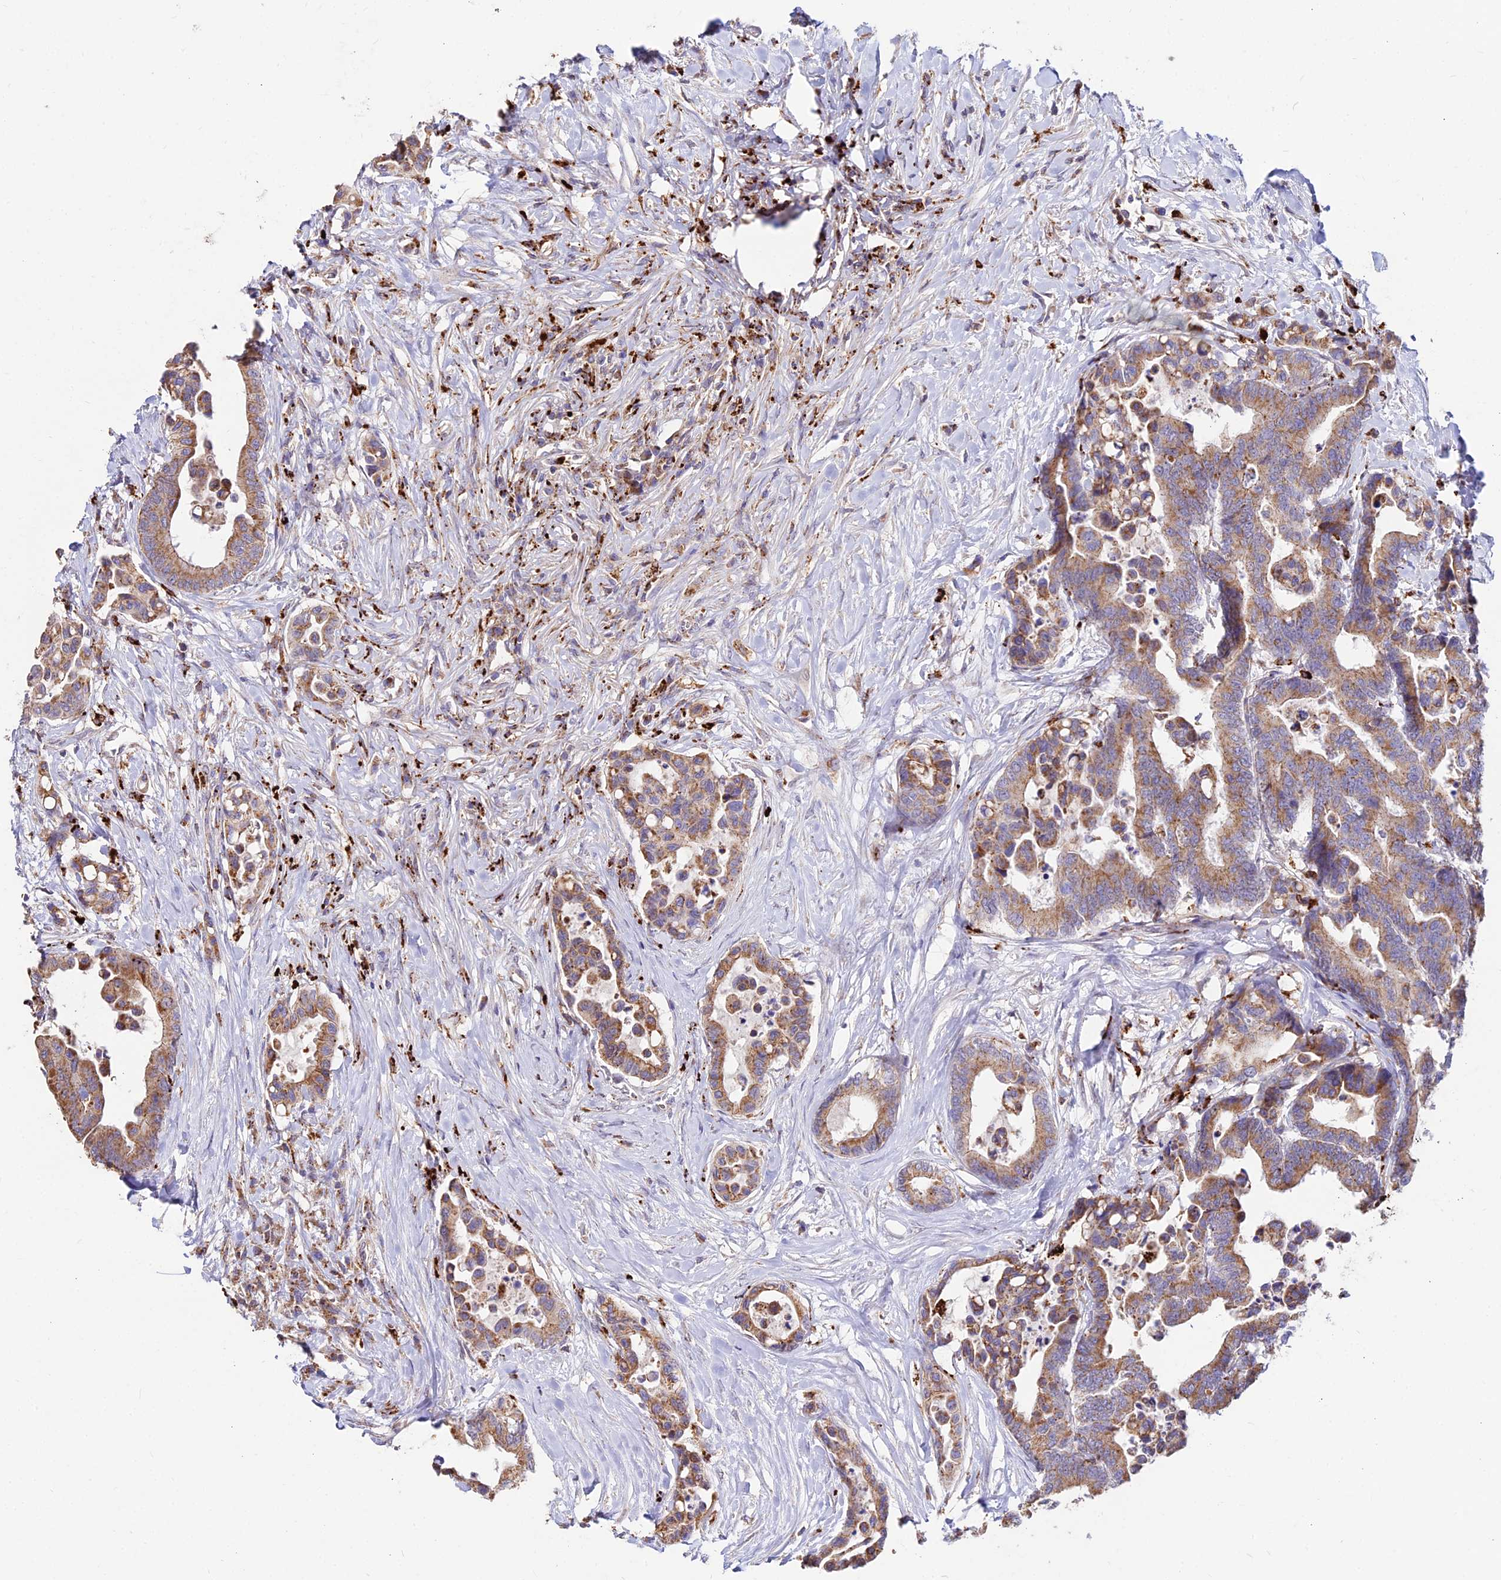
{"staining": {"intensity": "moderate", "quantity": ">75%", "location": "cytoplasmic/membranous"}, "tissue": "colorectal cancer", "cell_type": "Tumor cells", "image_type": "cancer", "snomed": [{"axis": "morphology", "description": "Normal tissue, NOS"}, {"axis": "morphology", "description": "Adenocarcinoma, NOS"}, {"axis": "topography", "description": "Colon"}], "caption": "Colorectal cancer stained with DAB immunohistochemistry (IHC) shows medium levels of moderate cytoplasmic/membranous positivity in approximately >75% of tumor cells. The staining is performed using DAB brown chromogen to label protein expression. The nuclei are counter-stained blue using hematoxylin.", "gene": "PNLIPRP3", "patient": {"sex": "male", "age": 82}}